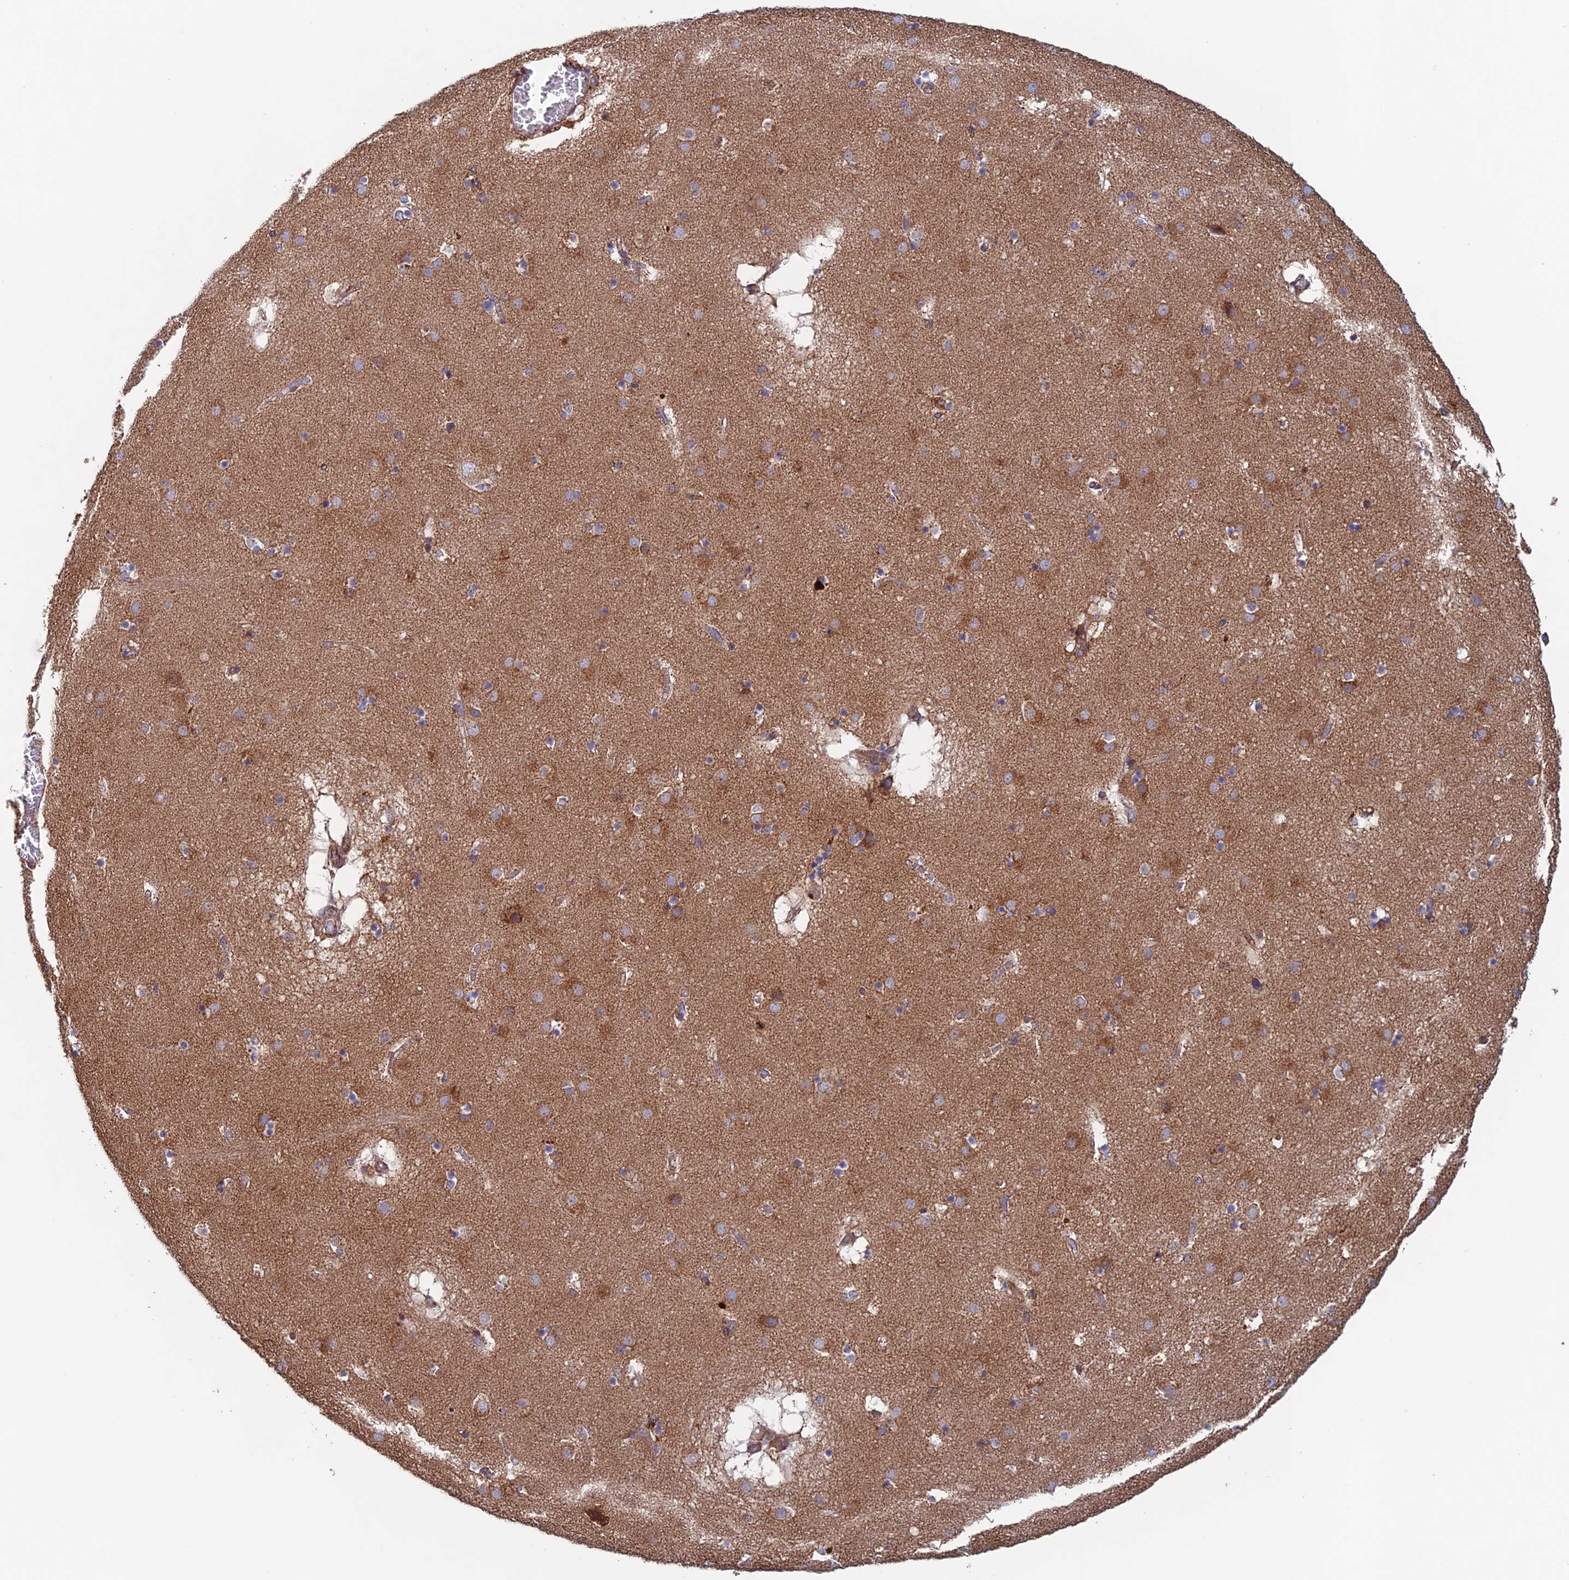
{"staining": {"intensity": "moderate", "quantity": "<25%", "location": "cytoplasmic/membranous"}, "tissue": "caudate", "cell_type": "Glial cells", "image_type": "normal", "snomed": [{"axis": "morphology", "description": "Normal tissue, NOS"}, {"axis": "topography", "description": "Lateral ventricle wall"}], "caption": "Brown immunohistochemical staining in unremarkable human caudate reveals moderate cytoplasmic/membranous positivity in about <25% of glial cells. The staining was performed using DAB to visualize the protein expression in brown, while the nuclei were stained in blue with hematoxylin (Magnification: 20x).", "gene": "MRPL1", "patient": {"sex": "male", "age": 70}}